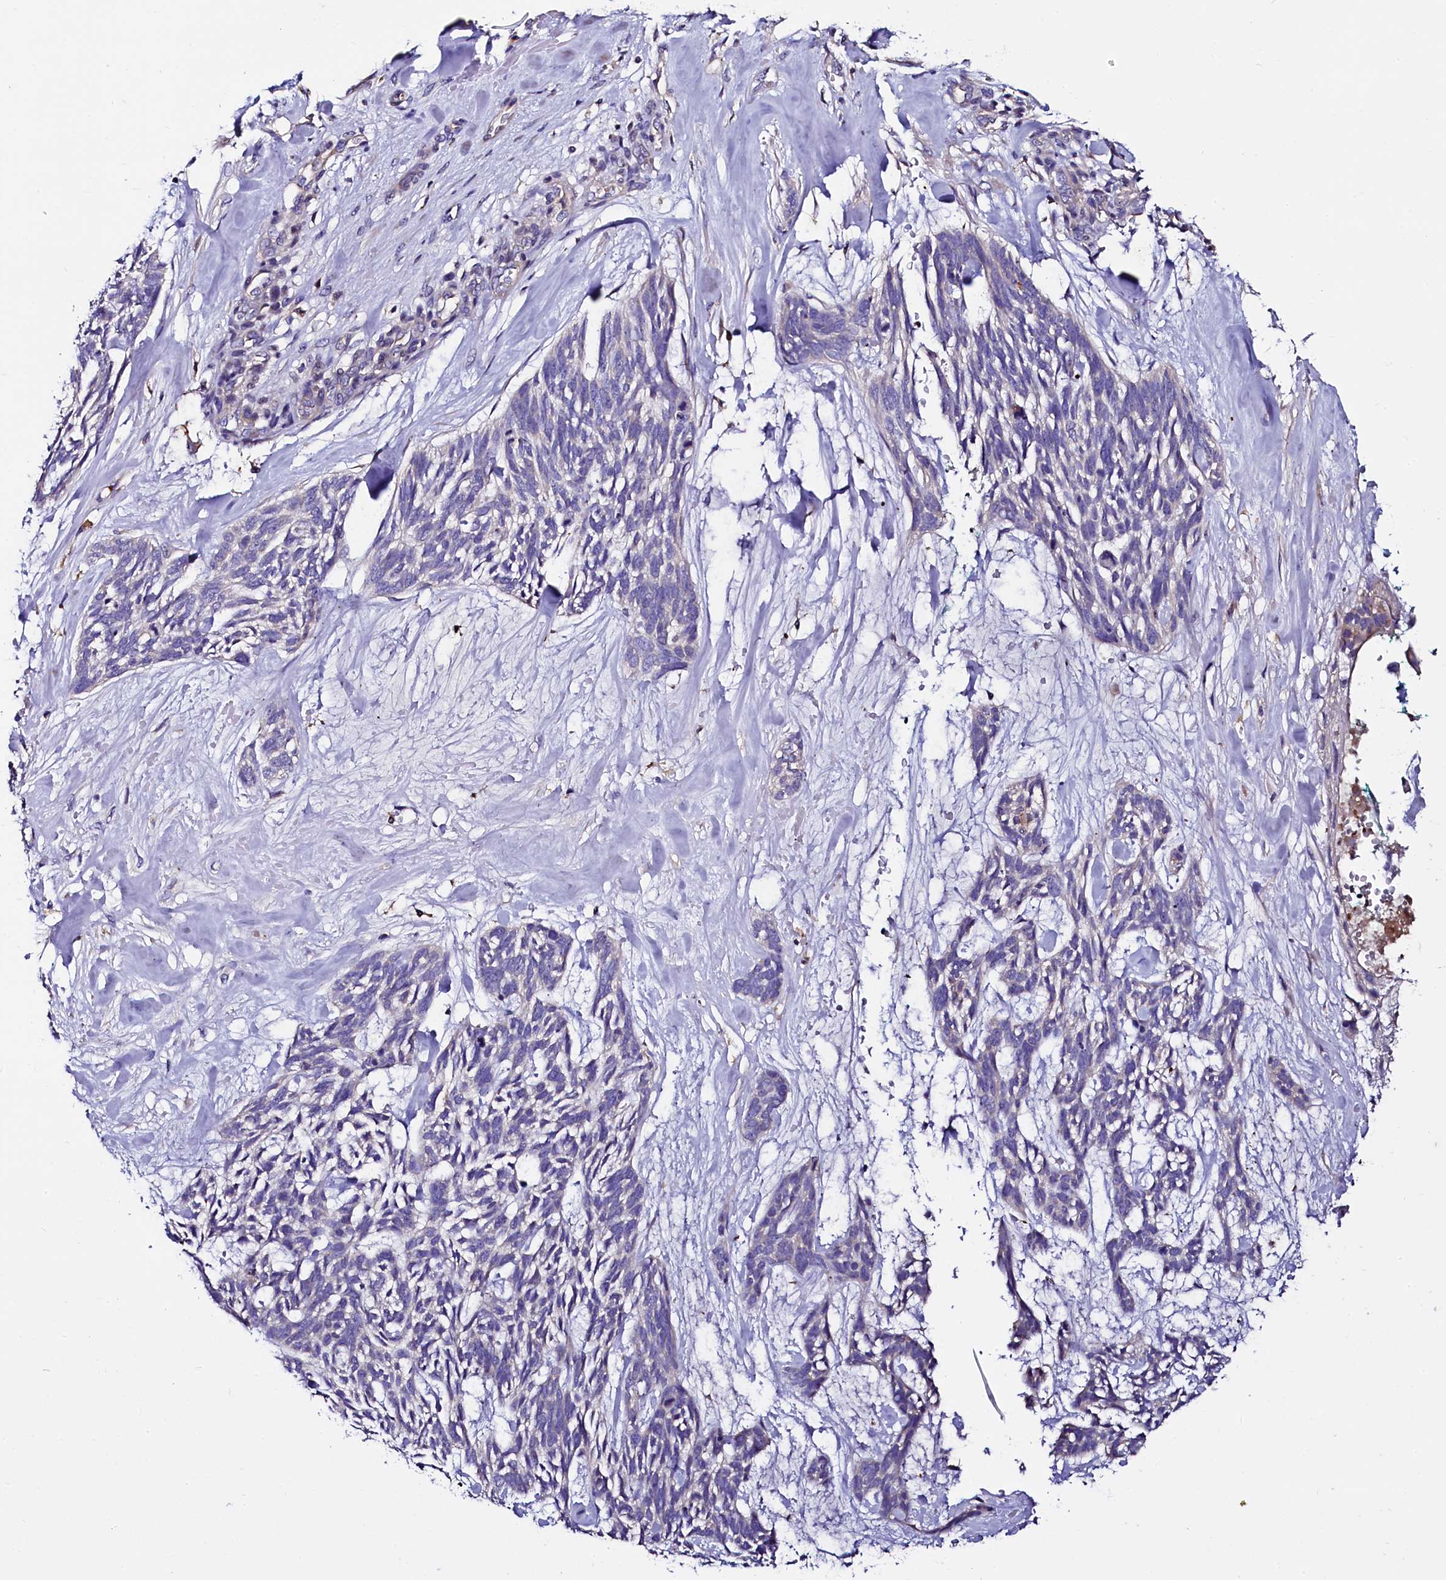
{"staining": {"intensity": "negative", "quantity": "none", "location": "none"}, "tissue": "skin cancer", "cell_type": "Tumor cells", "image_type": "cancer", "snomed": [{"axis": "morphology", "description": "Basal cell carcinoma"}, {"axis": "topography", "description": "Skin"}], "caption": "IHC of skin basal cell carcinoma exhibits no positivity in tumor cells. Nuclei are stained in blue.", "gene": "OTOL1", "patient": {"sex": "male", "age": 88}}